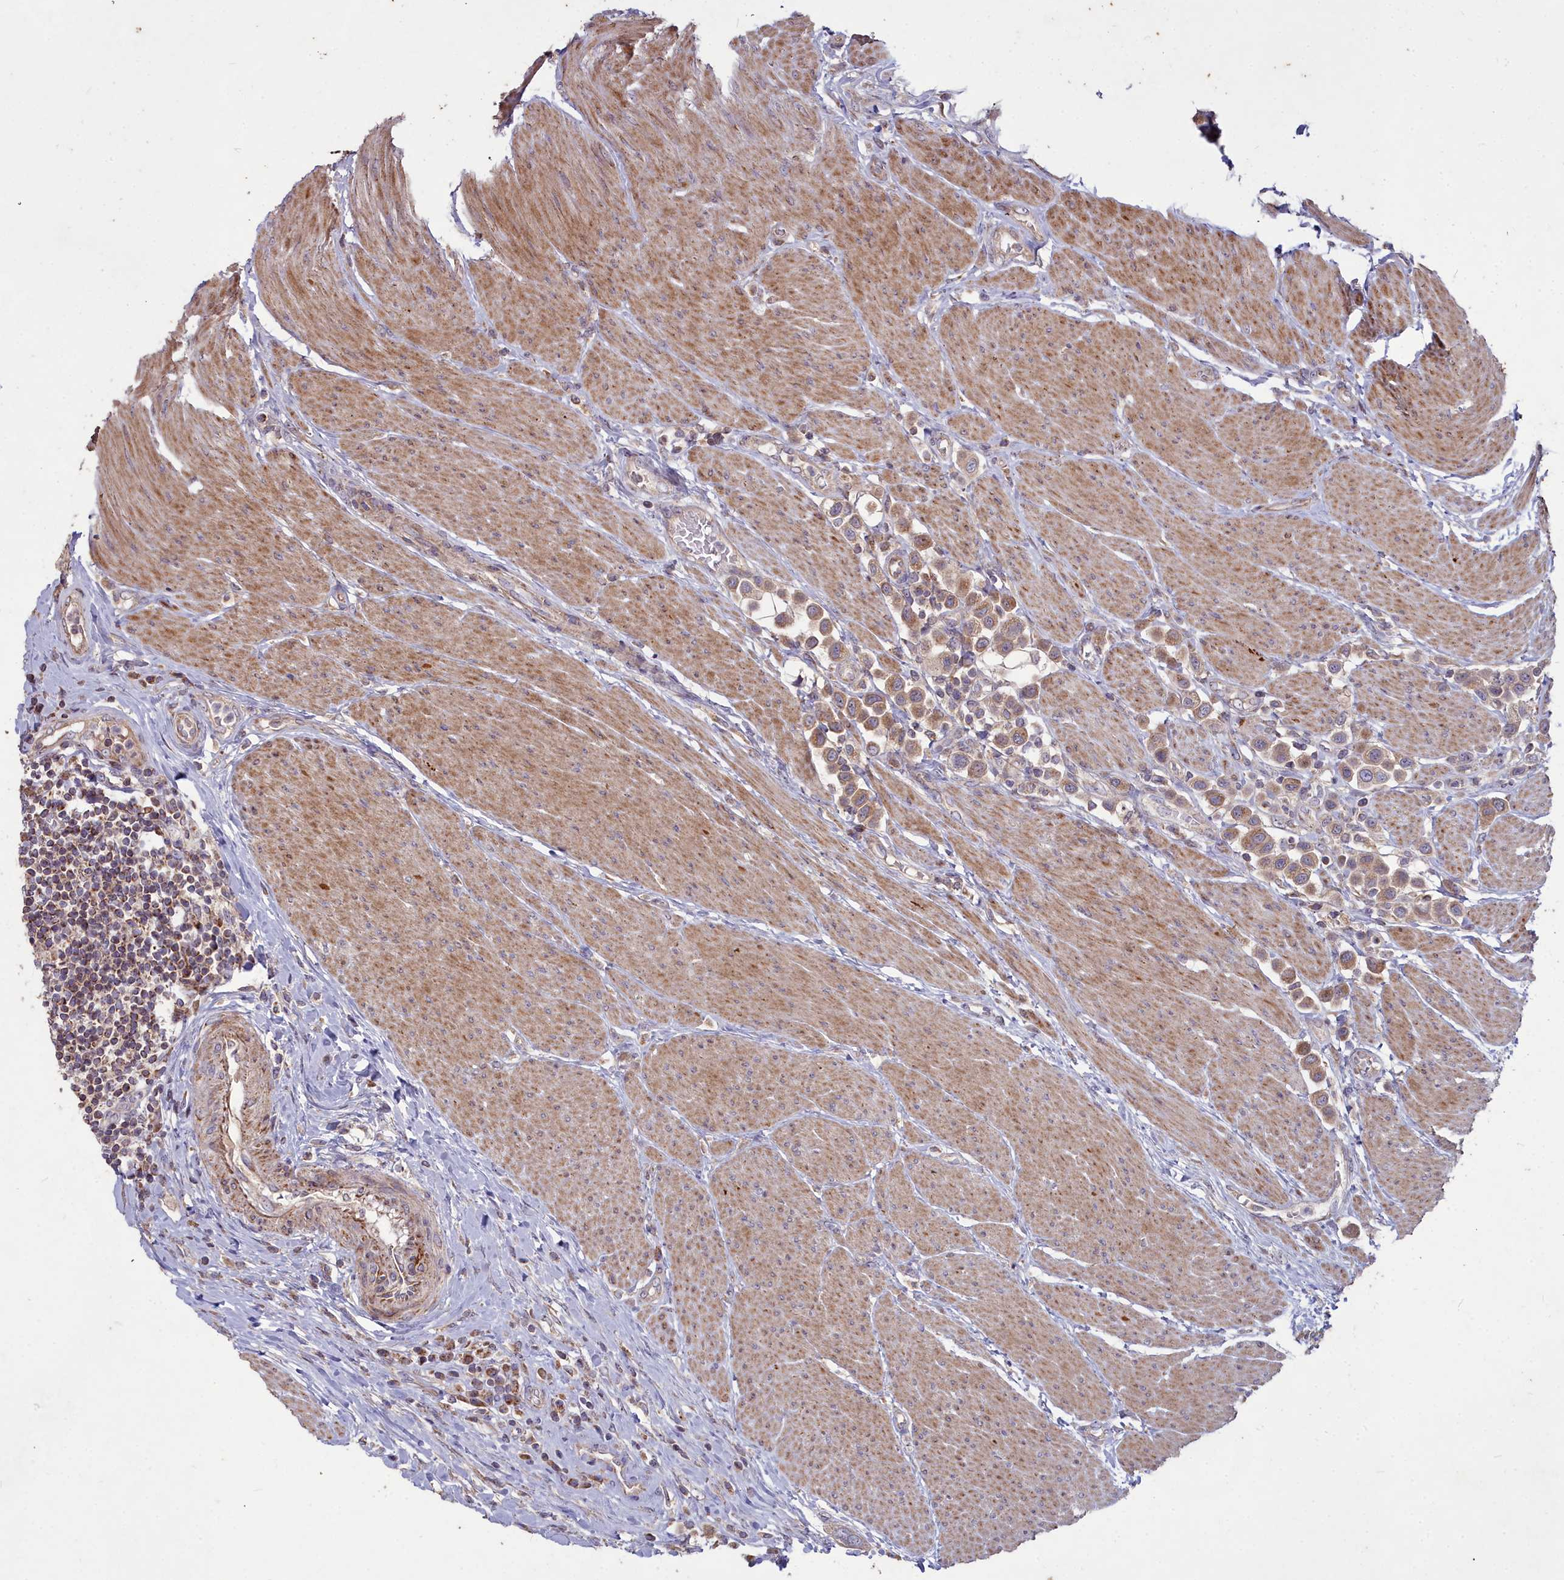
{"staining": {"intensity": "moderate", "quantity": ">75%", "location": "cytoplasmic/membranous"}, "tissue": "urothelial cancer", "cell_type": "Tumor cells", "image_type": "cancer", "snomed": [{"axis": "morphology", "description": "Urothelial carcinoma, High grade"}, {"axis": "topography", "description": "Urinary bladder"}], "caption": "Immunohistochemistry of urothelial cancer demonstrates medium levels of moderate cytoplasmic/membranous expression in approximately >75% of tumor cells.", "gene": "COX11", "patient": {"sex": "male", "age": 50}}